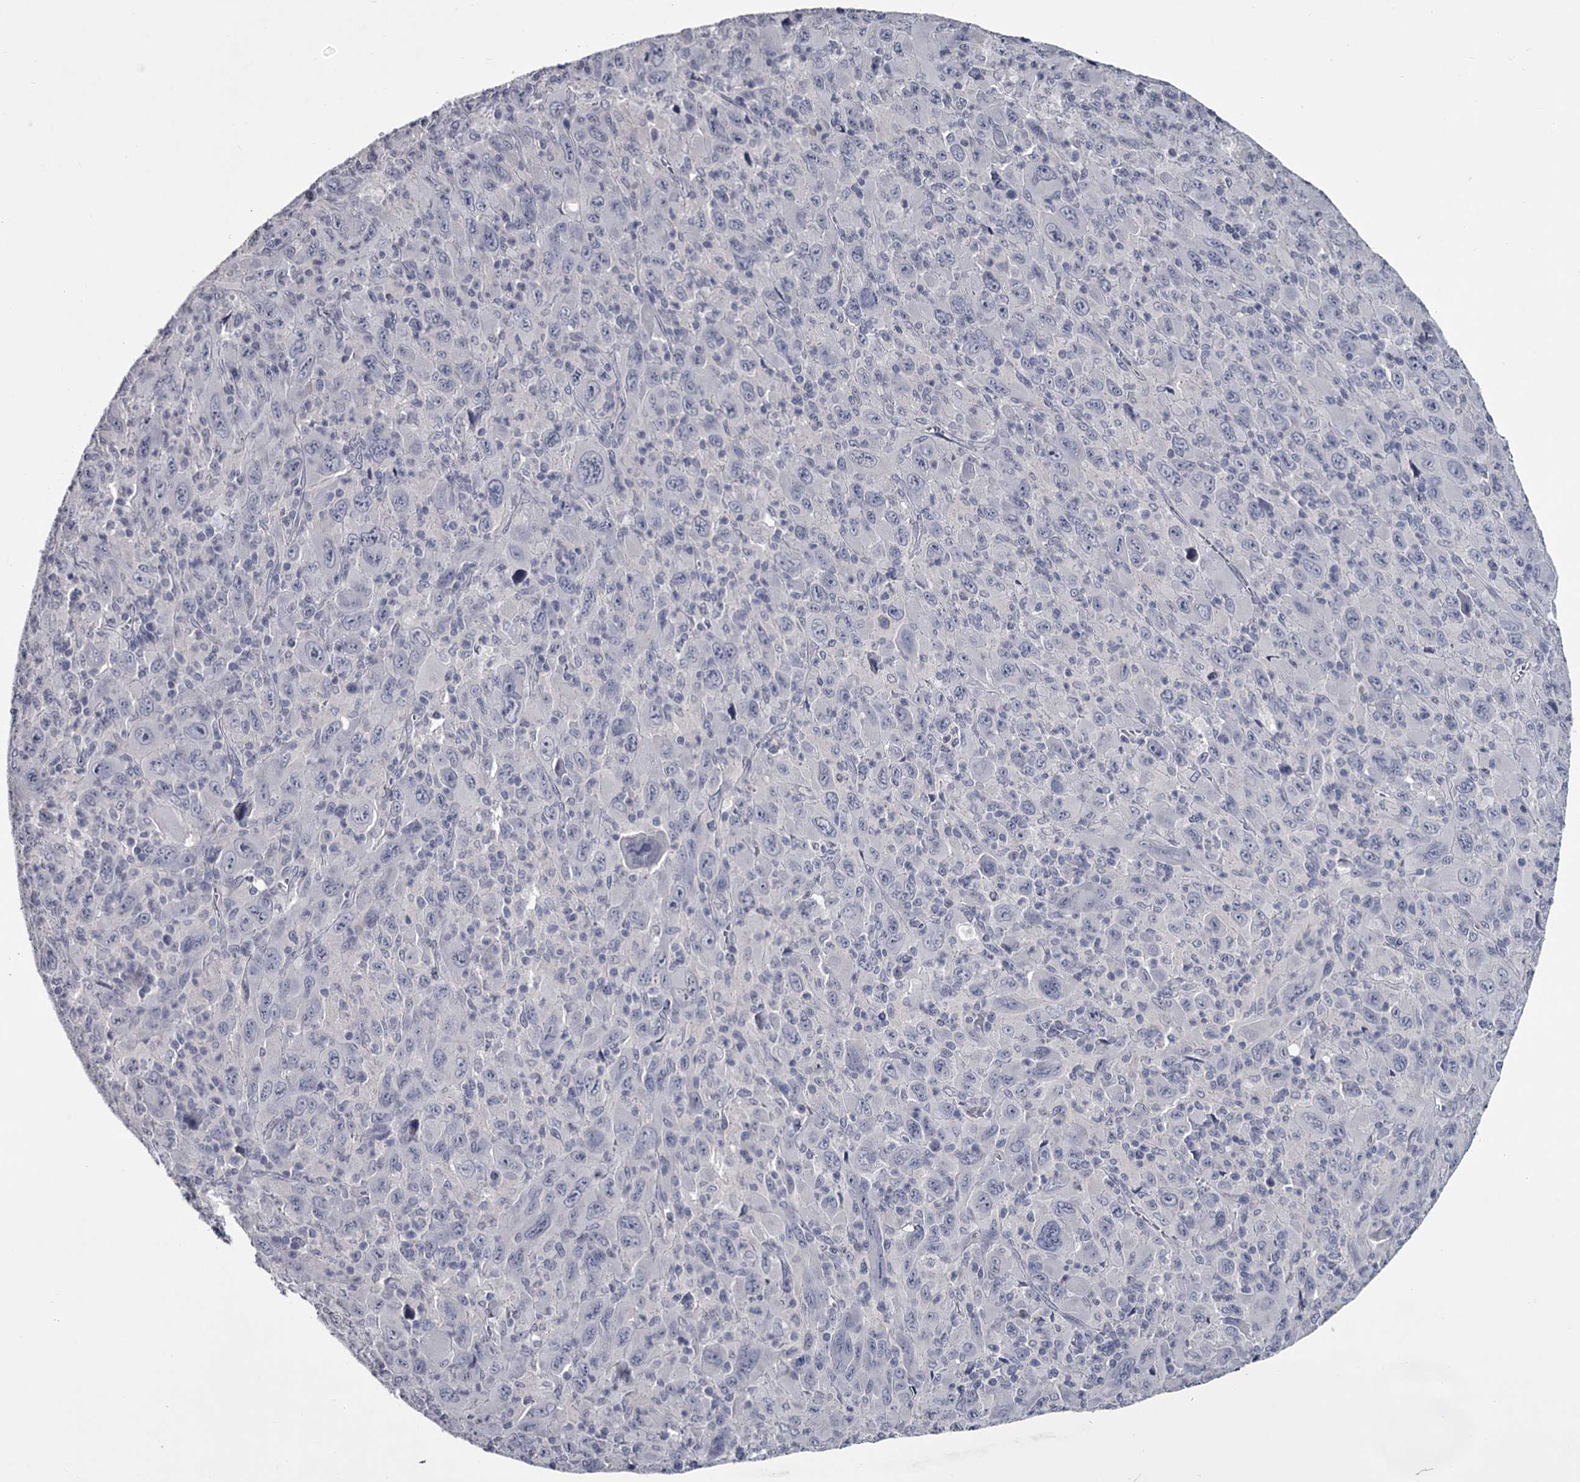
{"staining": {"intensity": "negative", "quantity": "none", "location": "none"}, "tissue": "melanoma", "cell_type": "Tumor cells", "image_type": "cancer", "snomed": [{"axis": "morphology", "description": "Malignant melanoma, Metastatic site"}, {"axis": "topography", "description": "Skin"}], "caption": "High magnification brightfield microscopy of malignant melanoma (metastatic site) stained with DAB (3,3'-diaminobenzidine) (brown) and counterstained with hematoxylin (blue): tumor cells show no significant expression.", "gene": "DAO", "patient": {"sex": "female", "age": 56}}